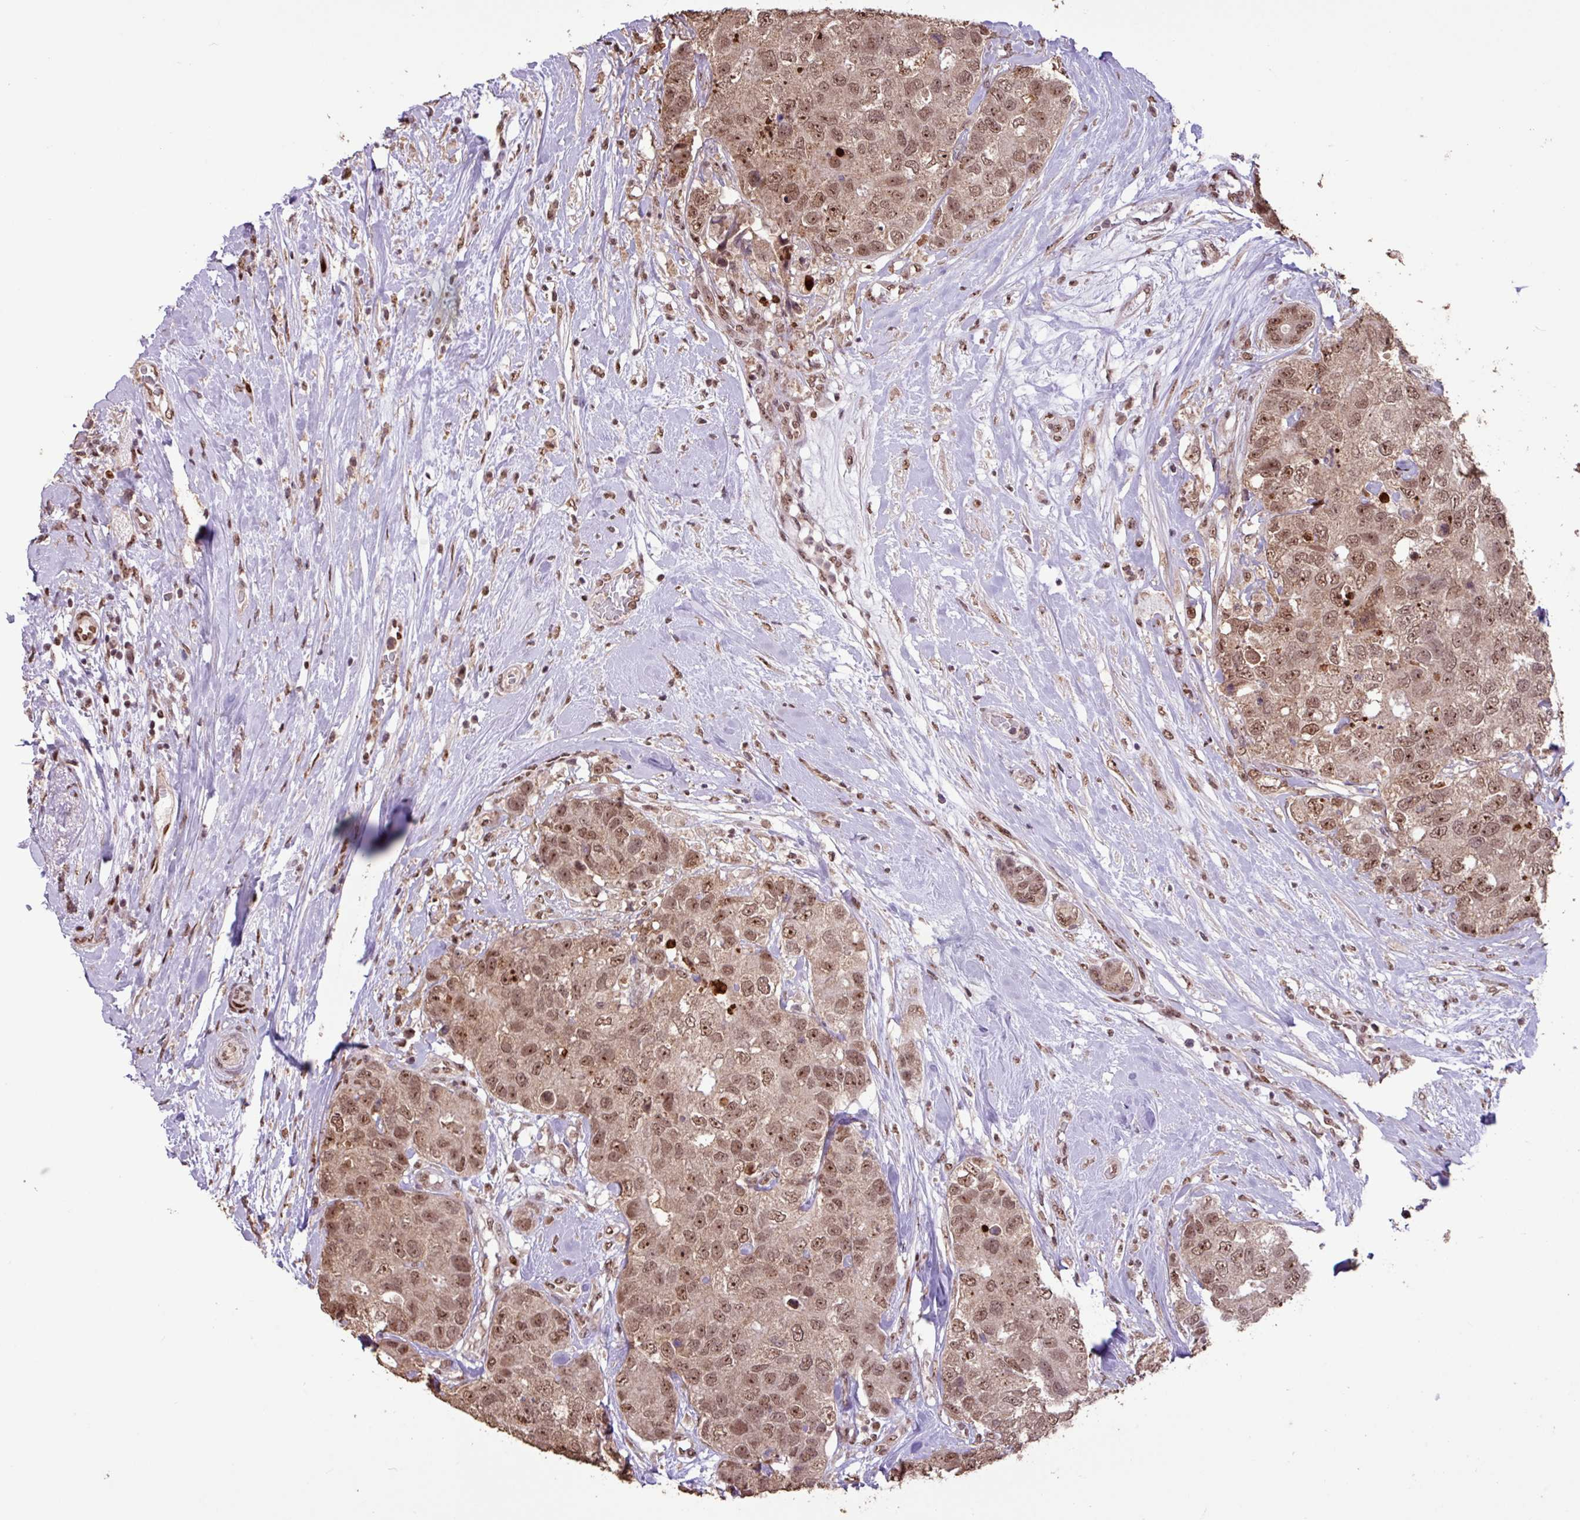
{"staining": {"intensity": "moderate", "quantity": ">75%", "location": "nuclear"}, "tissue": "breast cancer", "cell_type": "Tumor cells", "image_type": "cancer", "snomed": [{"axis": "morphology", "description": "Duct carcinoma"}, {"axis": "topography", "description": "Breast"}], "caption": "Intraductal carcinoma (breast) tissue reveals moderate nuclear positivity in approximately >75% of tumor cells, visualized by immunohistochemistry. (brown staining indicates protein expression, while blue staining denotes nuclei).", "gene": "ZNF709", "patient": {"sex": "female", "age": 62}}